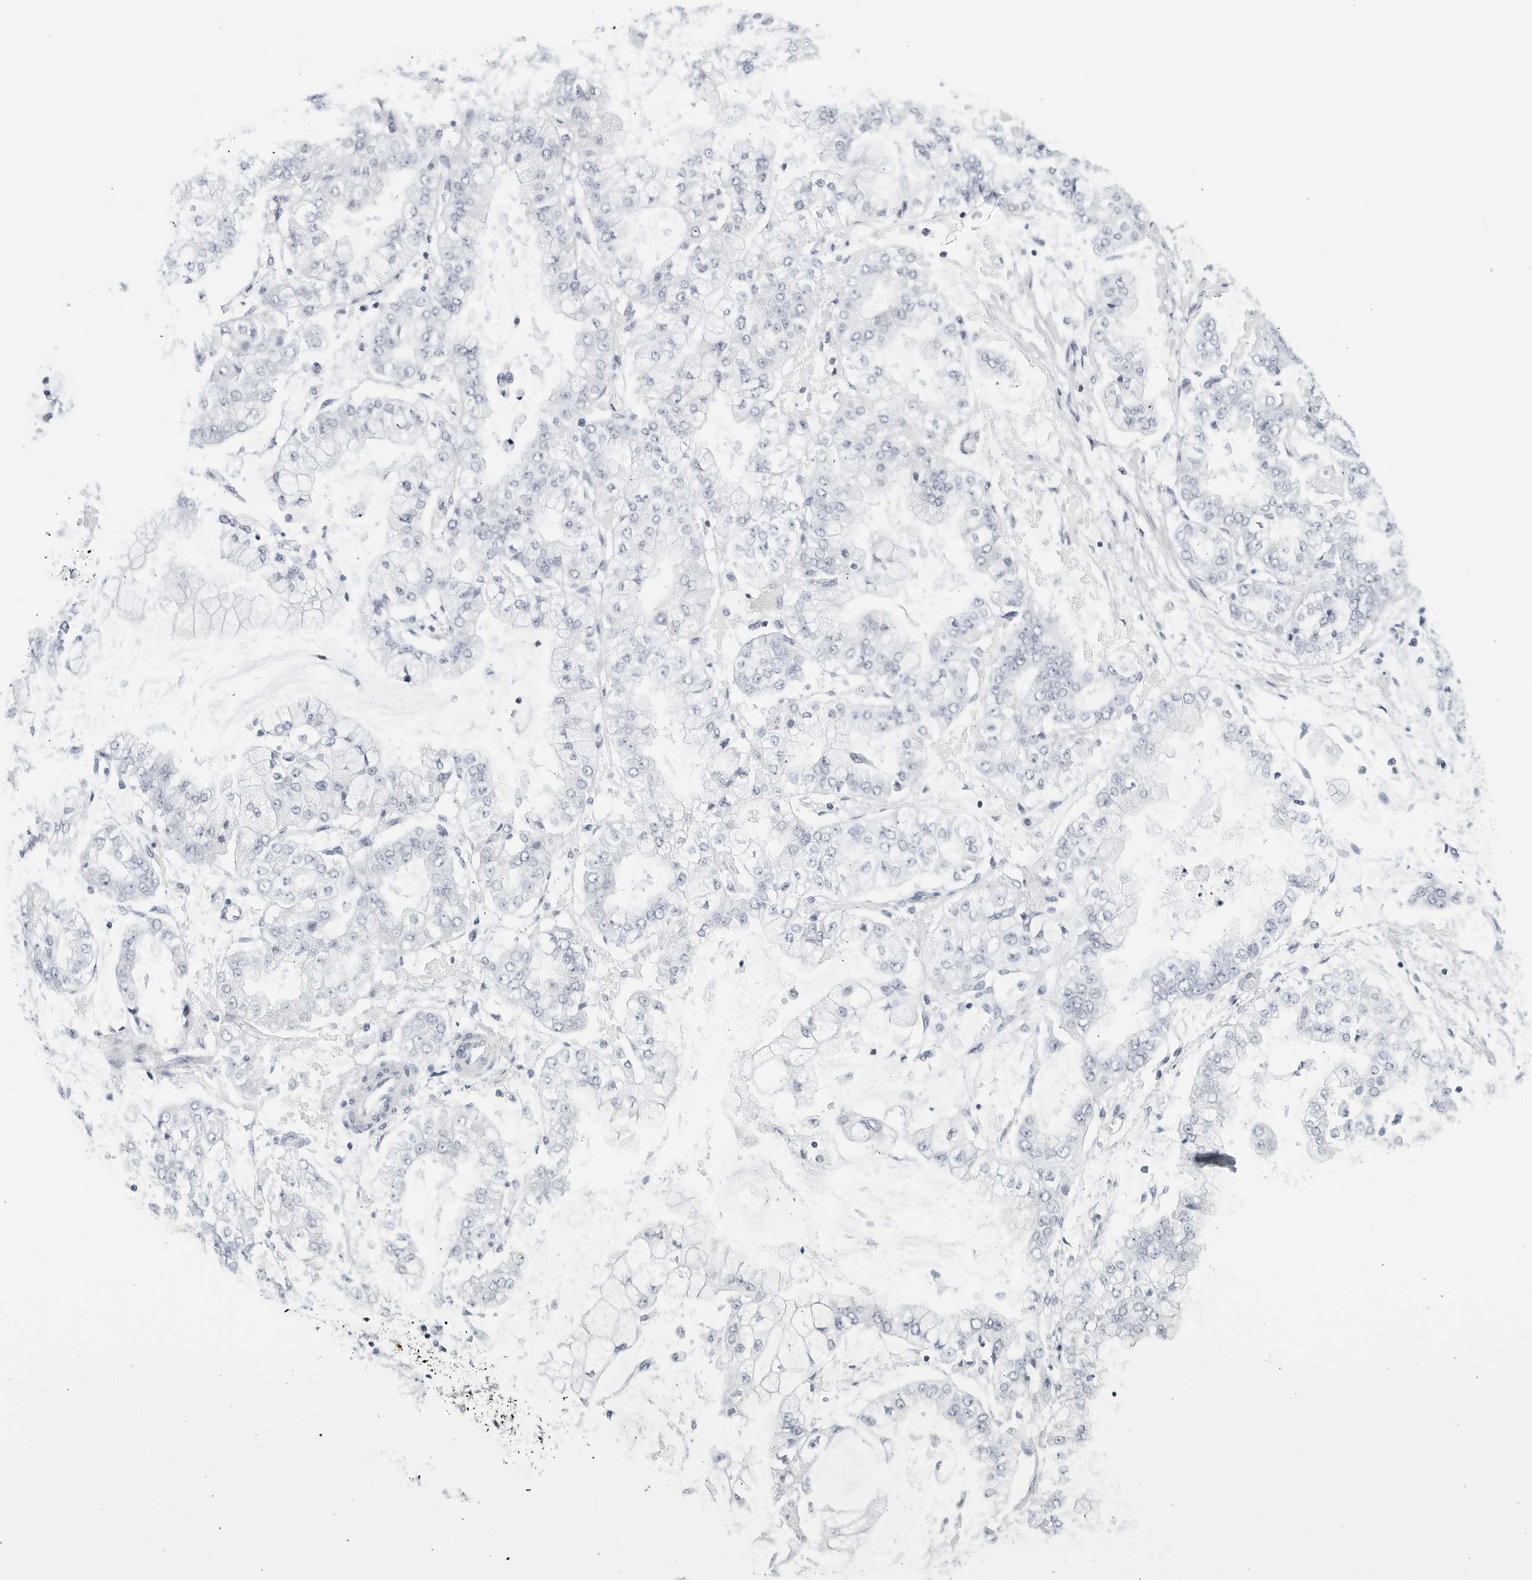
{"staining": {"intensity": "negative", "quantity": "none", "location": "none"}, "tissue": "stomach cancer", "cell_type": "Tumor cells", "image_type": "cancer", "snomed": [{"axis": "morphology", "description": "Adenocarcinoma, NOS"}, {"axis": "topography", "description": "Stomach"}], "caption": "The immunohistochemistry (IHC) micrograph has no significant staining in tumor cells of stomach adenocarcinoma tissue. The staining was performed using DAB (3,3'-diaminobenzidine) to visualize the protein expression in brown, while the nuclei were stained in blue with hematoxylin (Magnification: 20x).", "gene": "KLK7", "patient": {"sex": "male", "age": 76}}